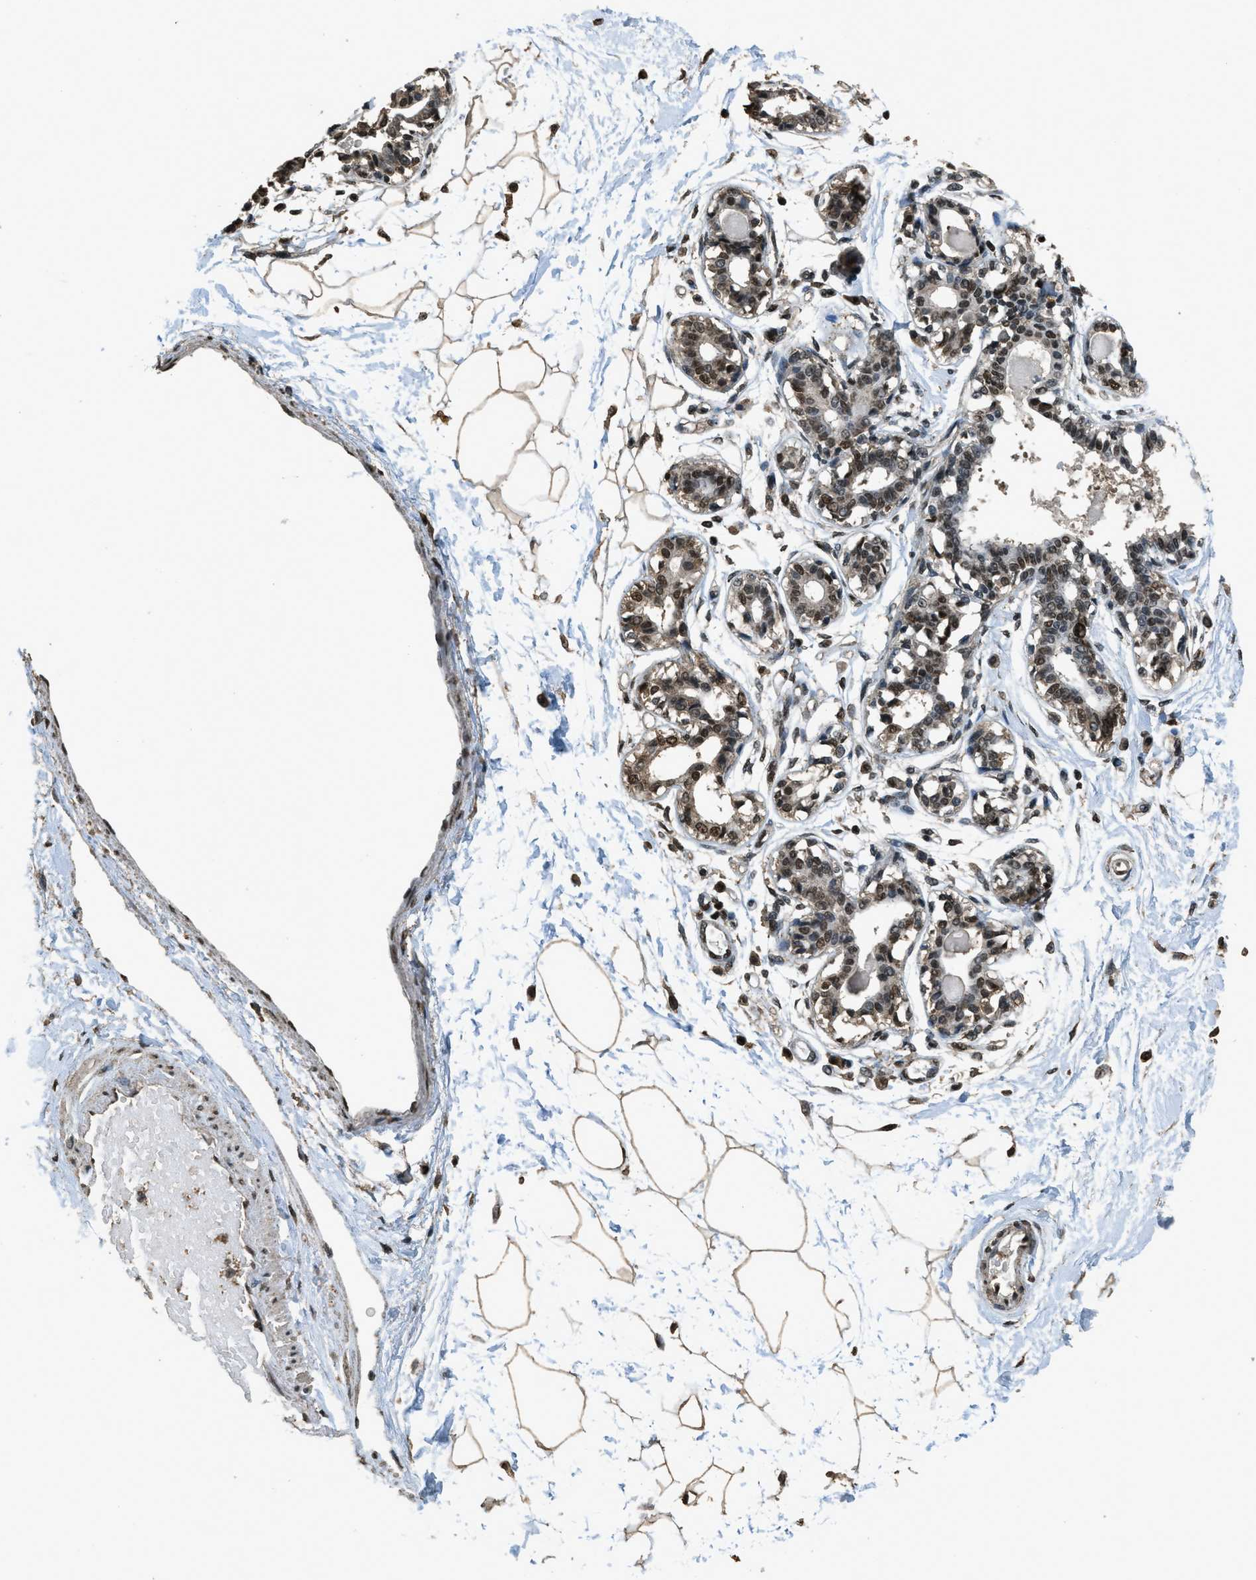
{"staining": {"intensity": "moderate", "quantity": ">75%", "location": "cytoplasmic/membranous,nuclear"}, "tissue": "breast", "cell_type": "Adipocytes", "image_type": "normal", "snomed": [{"axis": "morphology", "description": "Normal tissue, NOS"}, {"axis": "topography", "description": "Breast"}], "caption": "Immunohistochemistry (IHC) of benign human breast displays medium levels of moderate cytoplasmic/membranous,nuclear staining in about >75% of adipocytes.", "gene": "MYB", "patient": {"sex": "female", "age": 45}}